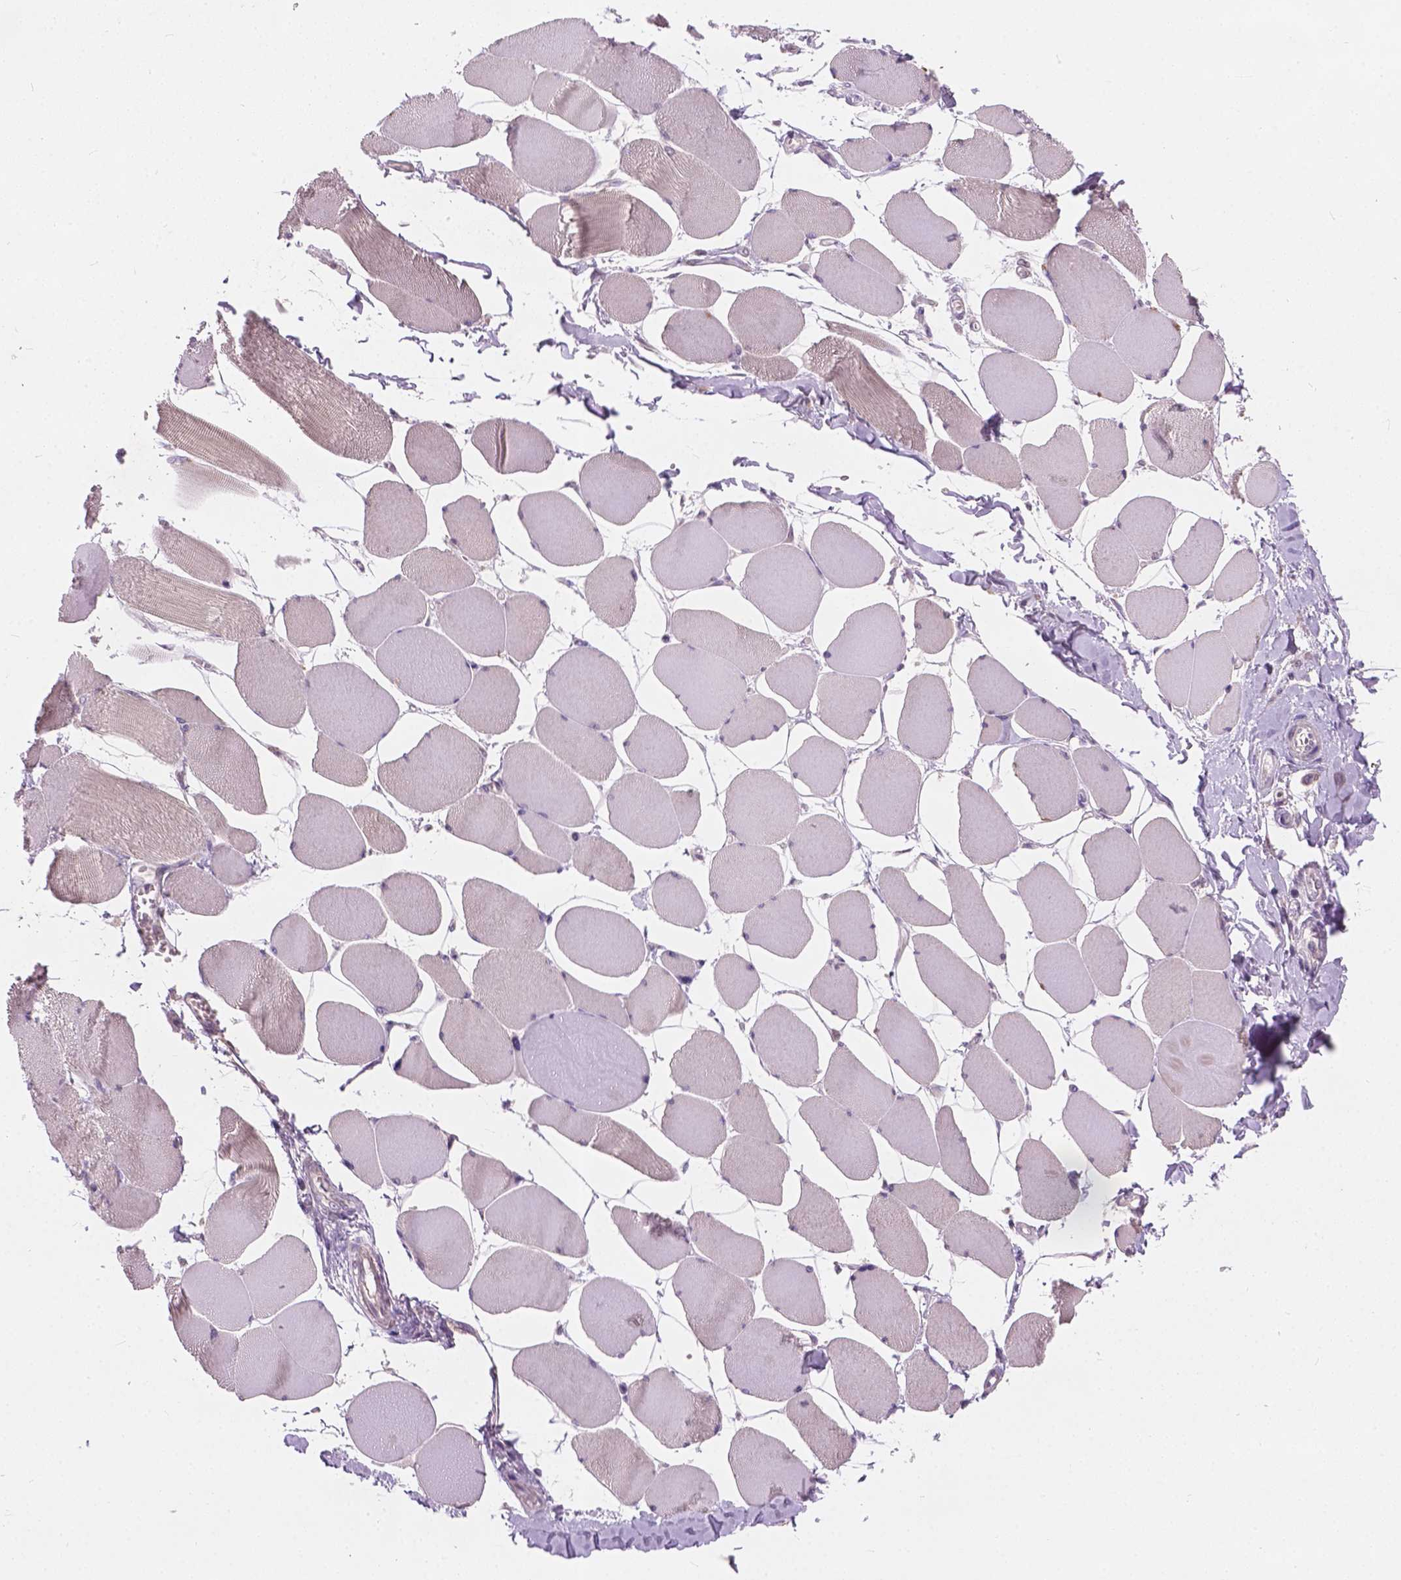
{"staining": {"intensity": "negative", "quantity": "none", "location": "none"}, "tissue": "skeletal muscle", "cell_type": "Myocytes", "image_type": "normal", "snomed": [{"axis": "morphology", "description": "Normal tissue, NOS"}, {"axis": "topography", "description": "Skeletal muscle"}], "caption": "The micrograph exhibits no staining of myocytes in unremarkable skeletal muscle. (DAB immunohistochemistry, high magnification).", "gene": "KRT17", "patient": {"sex": "female", "age": 75}}